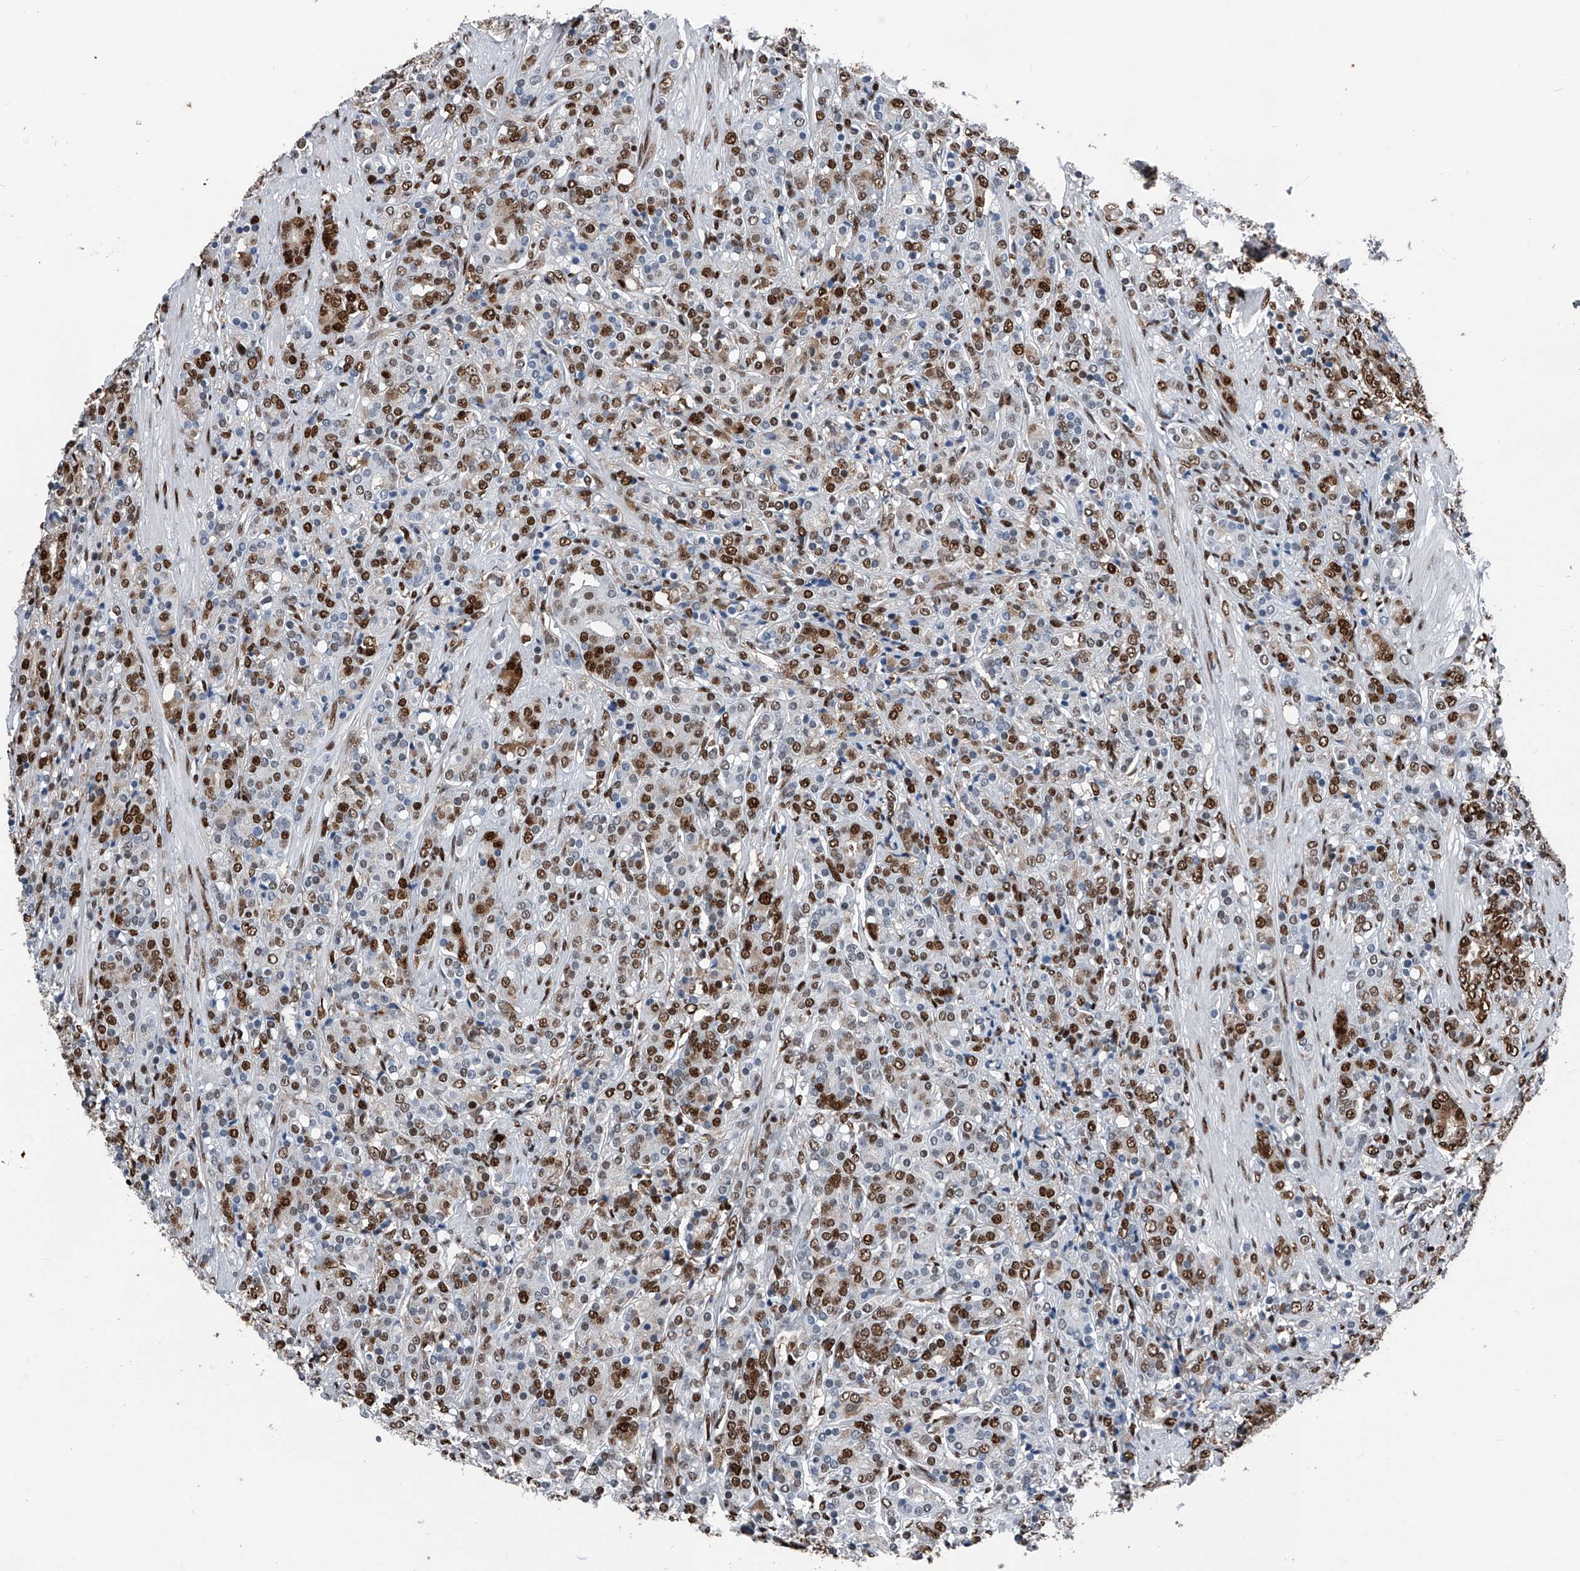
{"staining": {"intensity": "strong", "quantity": "25%-75%", "location": "cytoplasmic/membranous,nuclear"}, "tissue": "prostate cancer", "cell_type": "Tumor cells", "image_type": "cancer", "snomed": [{"axis": "morphology", "description": "Adenocarcinoma, High grade"}, {"axis": "topography", "description": "Prostate"}], "caption": "Prostate adenocarcinoma (high-grade) stained with DAB immunohistochemistry (IHC) reveals high levels of strong cytoplasmic/membranous and nuclear expression in approximately 25%-75% of tumor cells.", "gene": "FKBP5", "patient": {"sex": "male", "age": 62}}